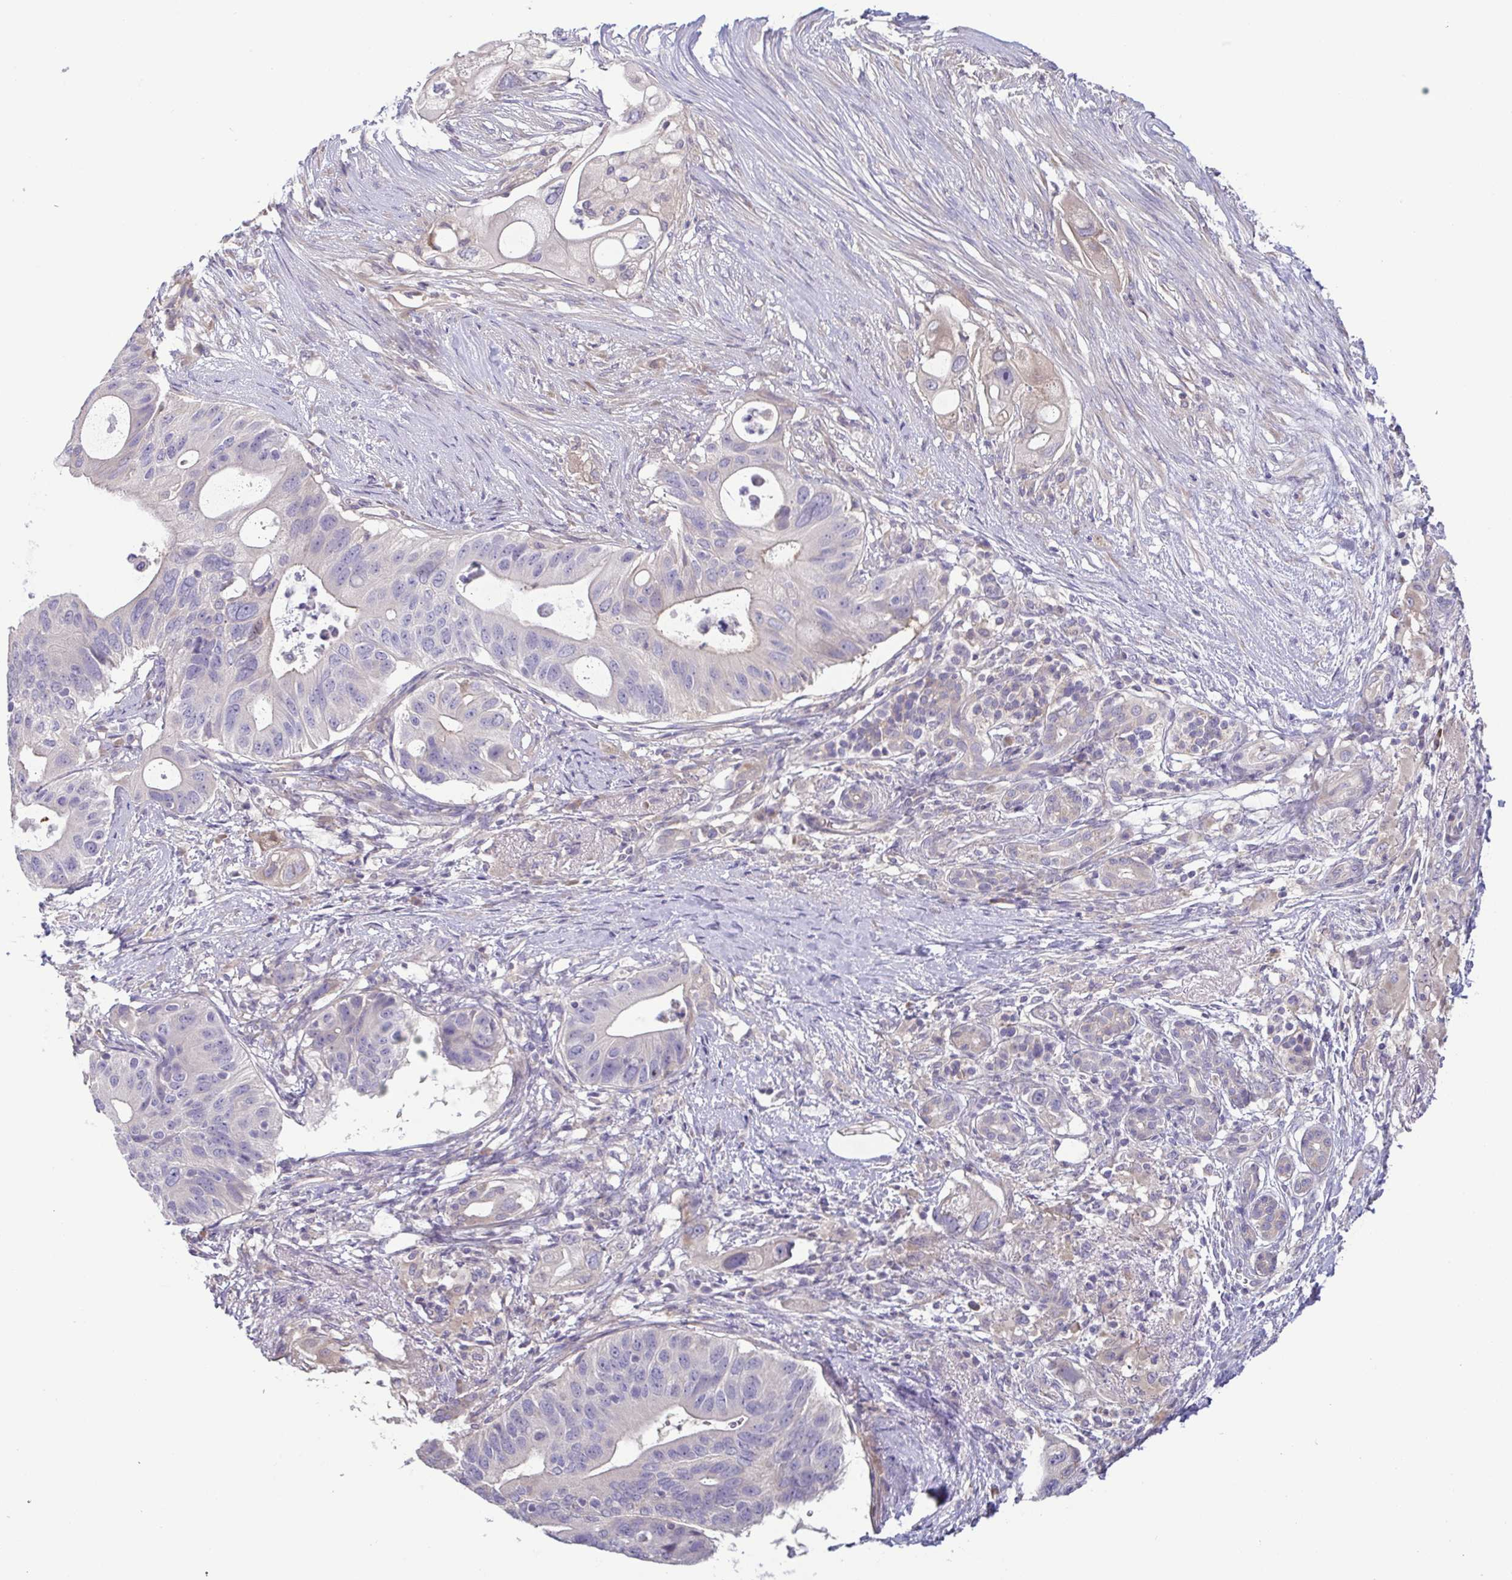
{"staining": {"intensity": "negative", "quantity": "none", "location": "none"}, "tissue": "pancreatic cancer", "cell_type": "Tumor cells", "image_type": "cancer", "snomed": [{"axis": "morphology", "description": "Adenocarcinoma, NOS"}, {"axis": "topography", "description": "Pancreas"}], "caption": "Immunohistochemistry (IHC) micrograph of pancreatic cancer stained for a protein (brown), which shows no positivity in tumor cells.", "gene": "LMF2", "patient": {"sex": "female", "age": 72}}